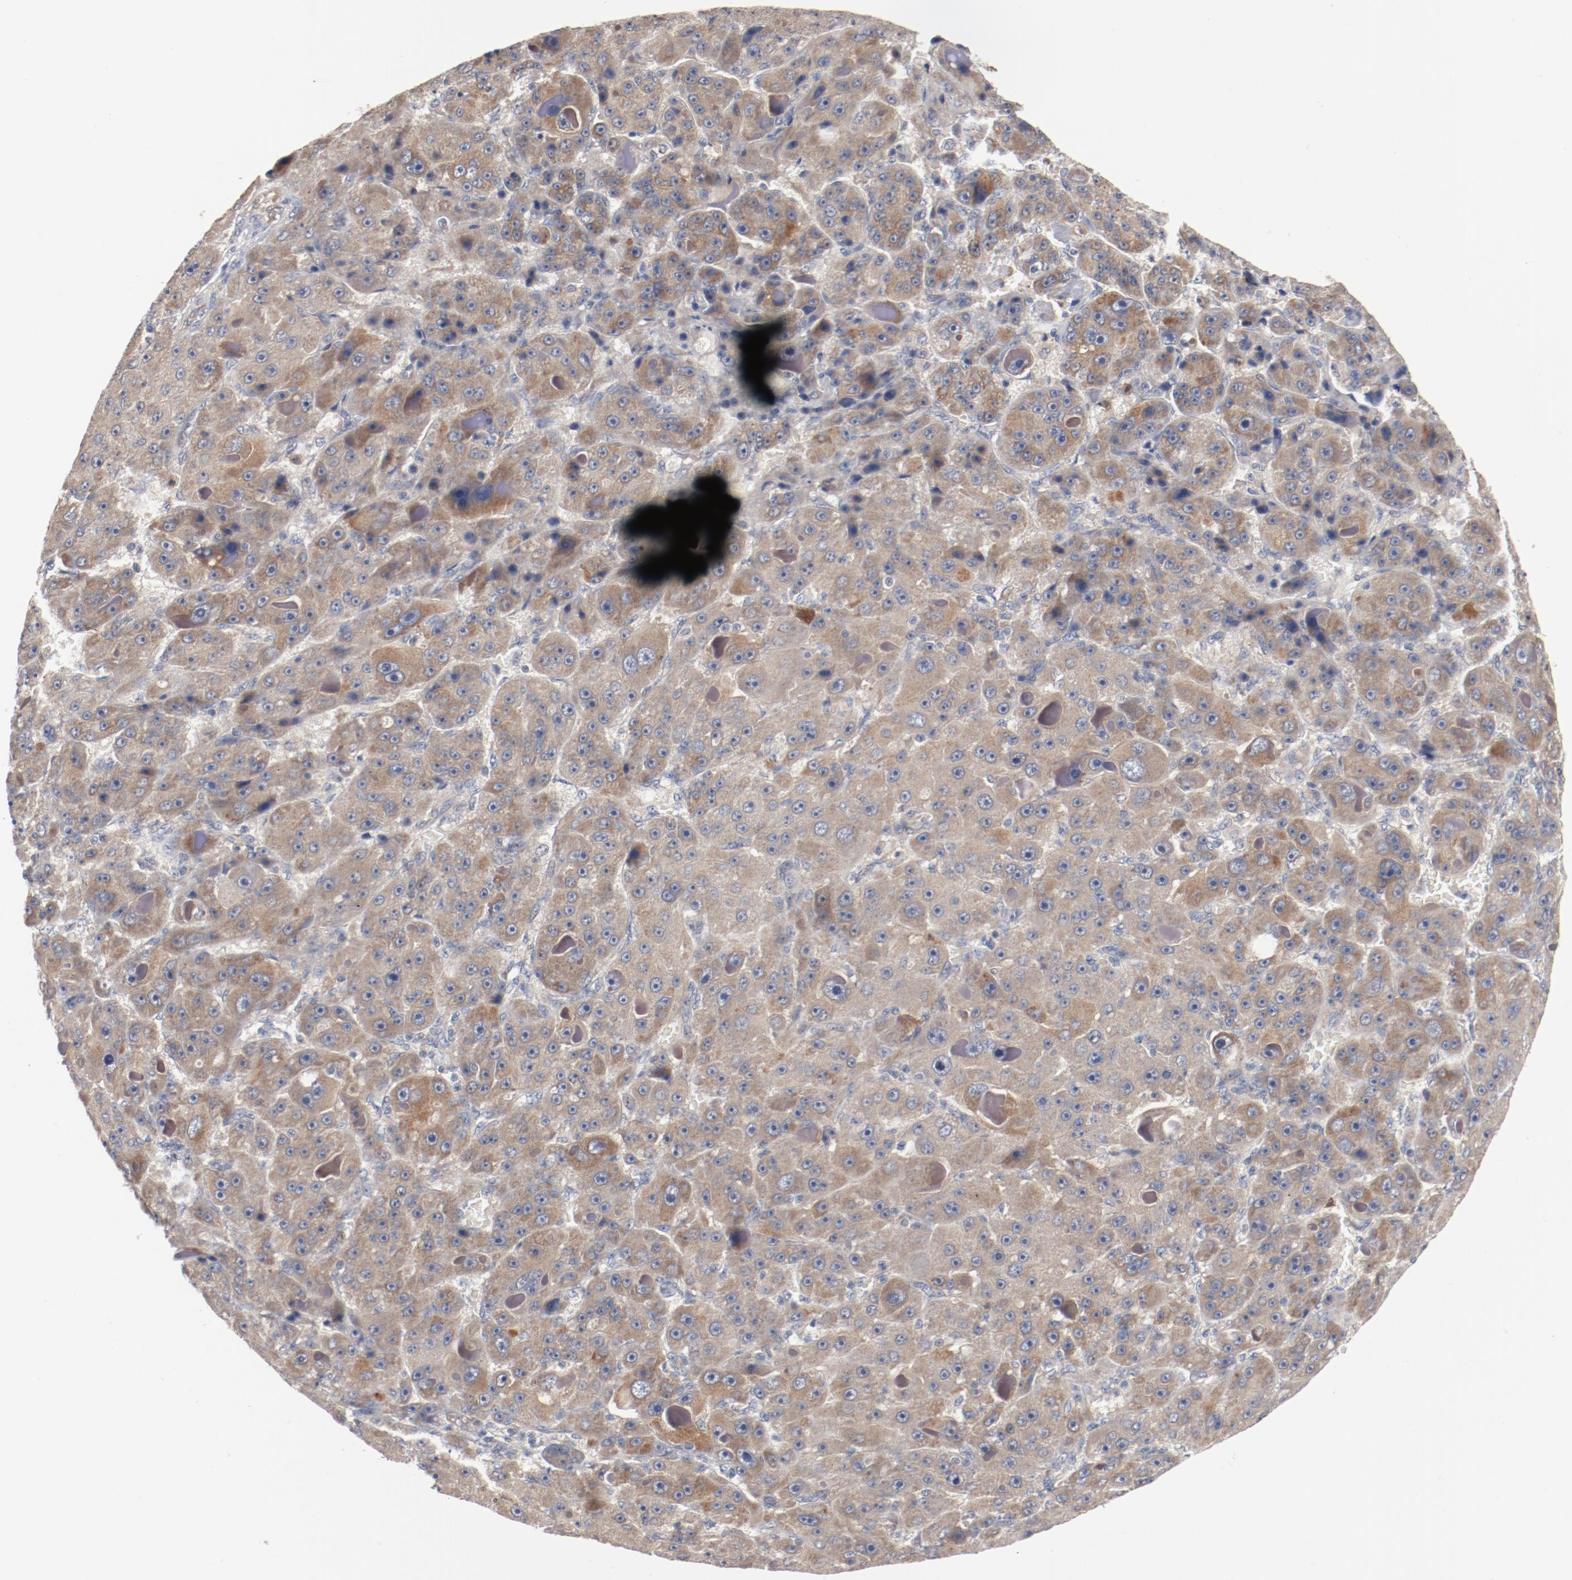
{"staining": {"intensity": "moderate", "quantity": ">75%", "location": "cytoplasmic/membranous"}, "tissue": "liver cancer", "cell_type": "Tumor cells", "image_type": "cancer", "snomed": [{"axis": "morphology", "description": "Carcinoma, Hepatocellular, NOS"}, {"axis": "topography", "description": "Liver"}], "caption": "Protein staining by immunohistochemistry demonstrates moderate cytoplasmic/membranous expression in about >75% of tumor cells in liver cancer.", "gene": "RNASE11", "patient": {"sex": "male", "age": 76}}